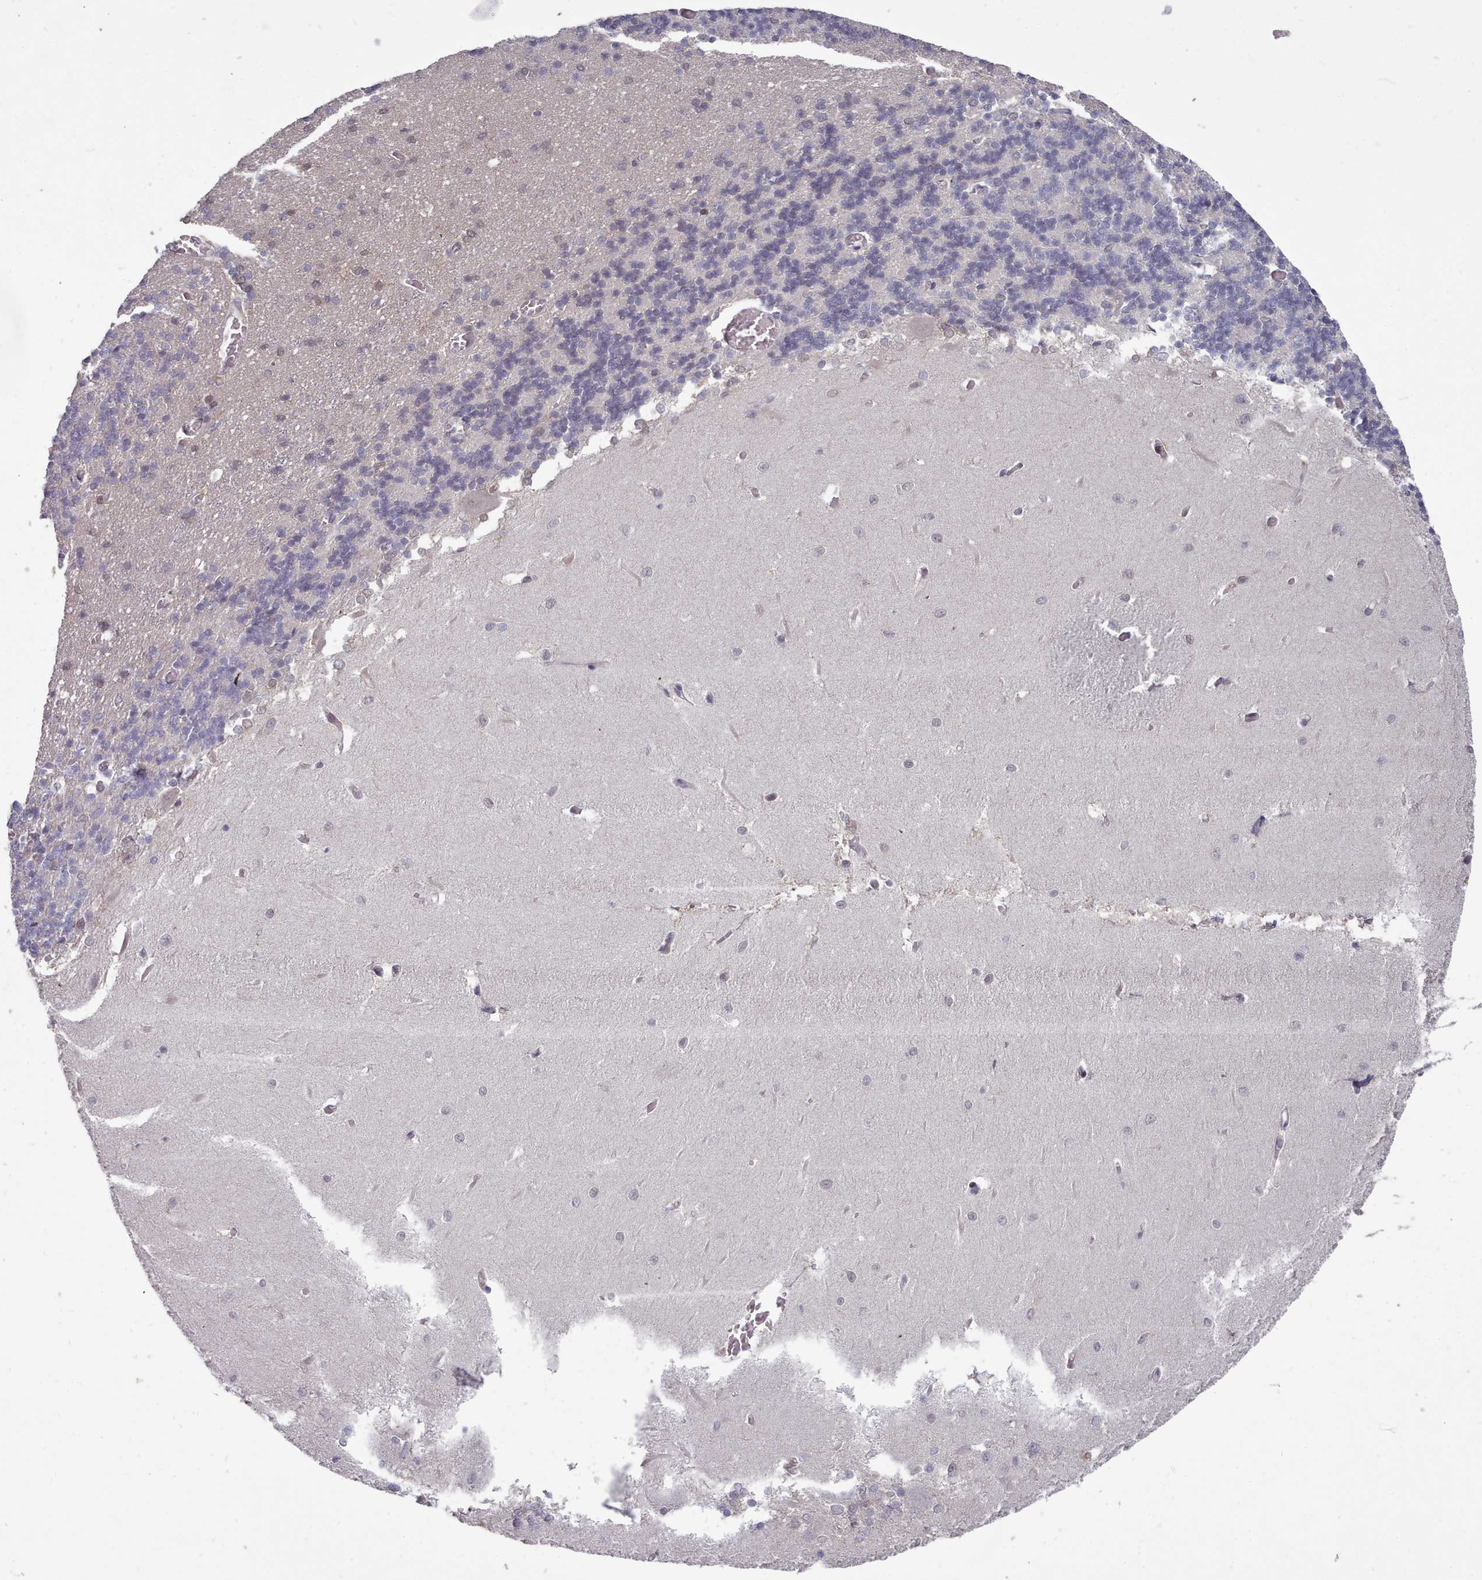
{"staining": {"intensity": "negative", "quantity": "none", "location": "none"}, "tissue": "cerebellum", "cell_type": "Cells in granular layer", "image_type": "normal", "snomed": [{"axis": "morphology", "description": "Normal tissue, NOS"}, {"axis": "topography", "description": "Cerebellum"}], "caption": "A high-resolution image shows immunohistochemistry (IHC) staining of benign cerebellum, which exhibits no significant expression in cells in granular layer.", "gene": "GINS1", "patient": {"sex": "male", "age": 37}}